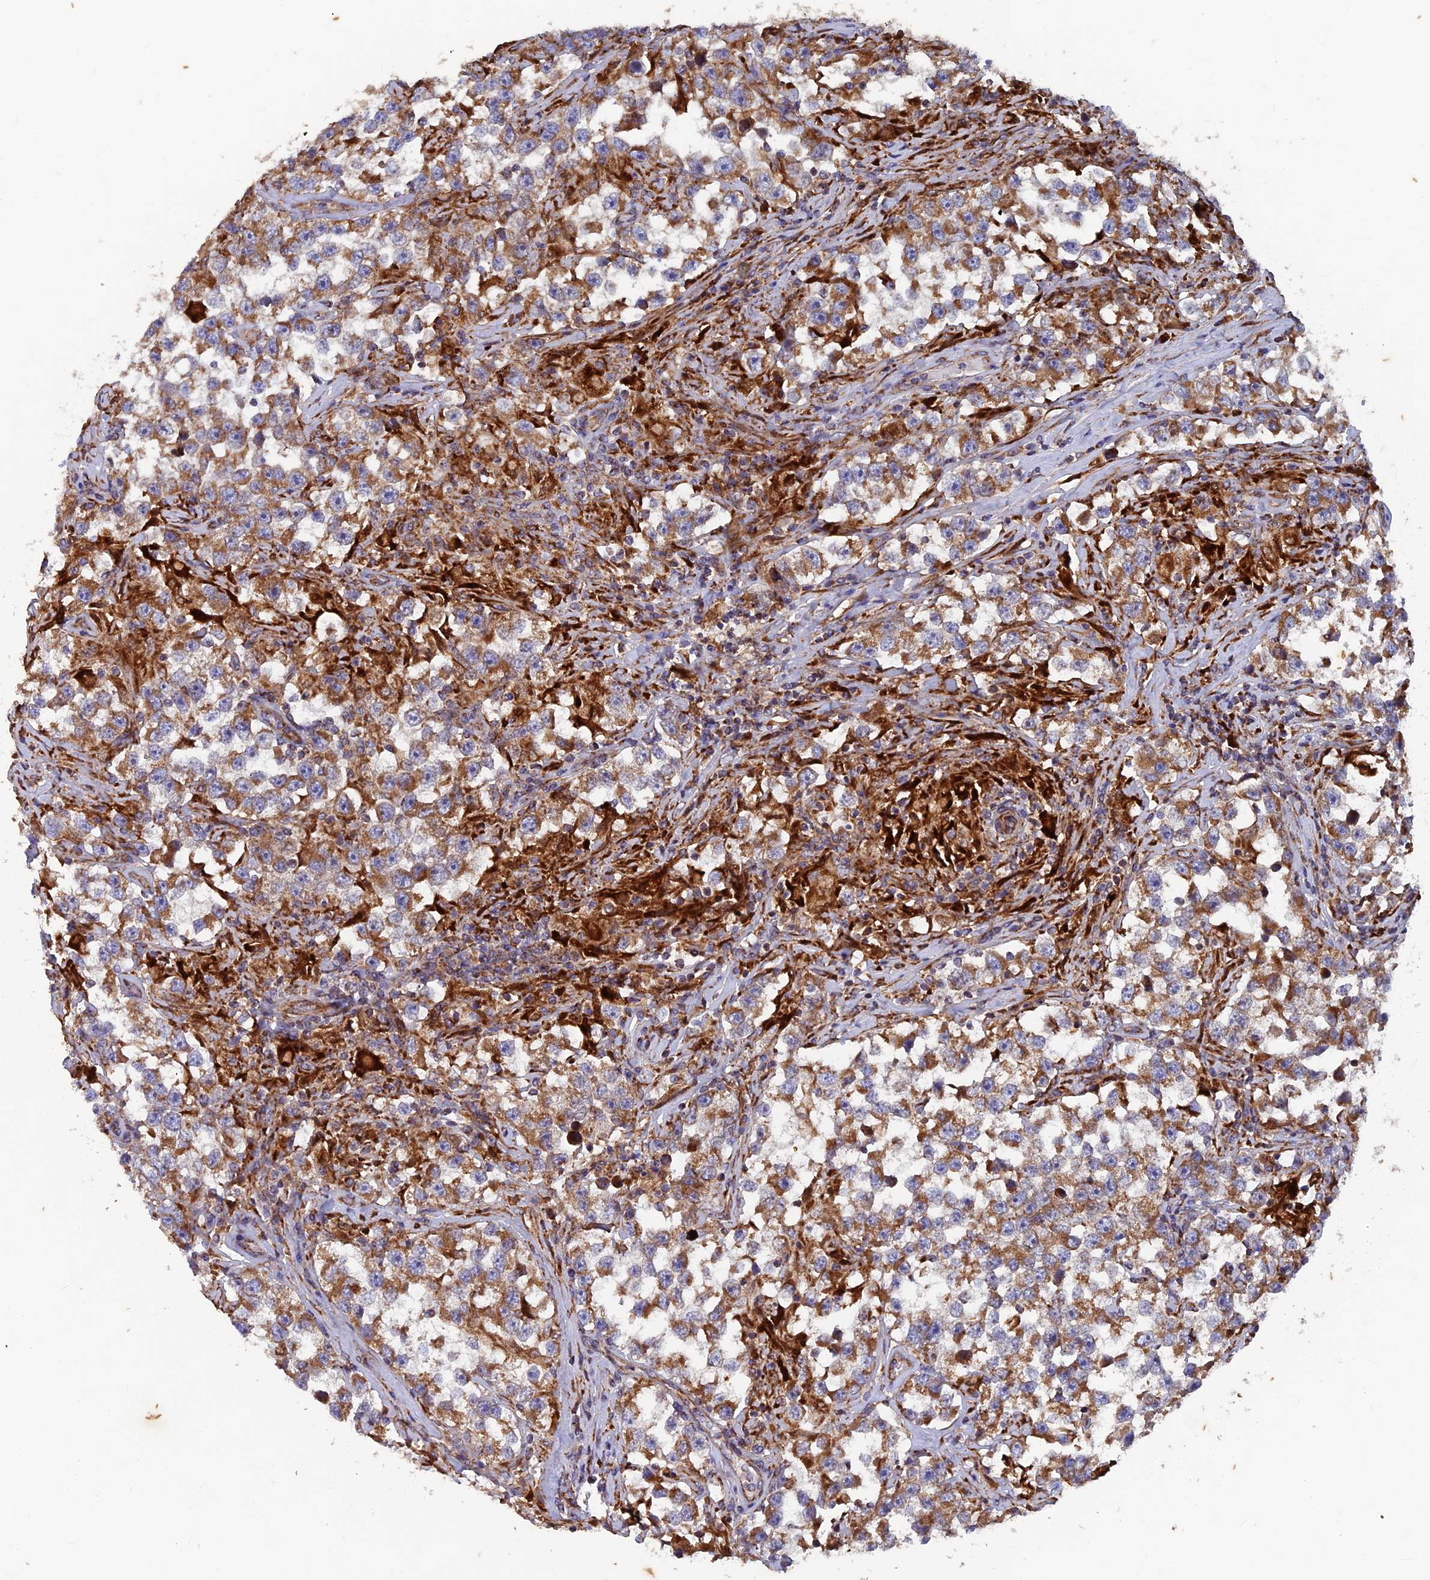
{"staining": {"intensity": "moderate", "quantity": ">75%", "location": "cytoplasmic/membranous"}, "tissue": "testis cancer", "cell_type": "Tumor cells", "image_type": "cancer", "snomed": [{"axis": "morphology", "description": "Seminoma, NOS"}, {"axis": "topography", "description": "Testis"}], "caption": "The immunohistochemical stain highlights moderate cytoplasmic/membranous positivity in tumor cells of testis seminoma tissue. The staining was performed using DAB to visualize the protein expression in brown, while the nuclei were stained in blue with hematoxylin (Magnification: 20x).", "gene": "AP4S1", "patient": {"sex": "male", "age": 46}}